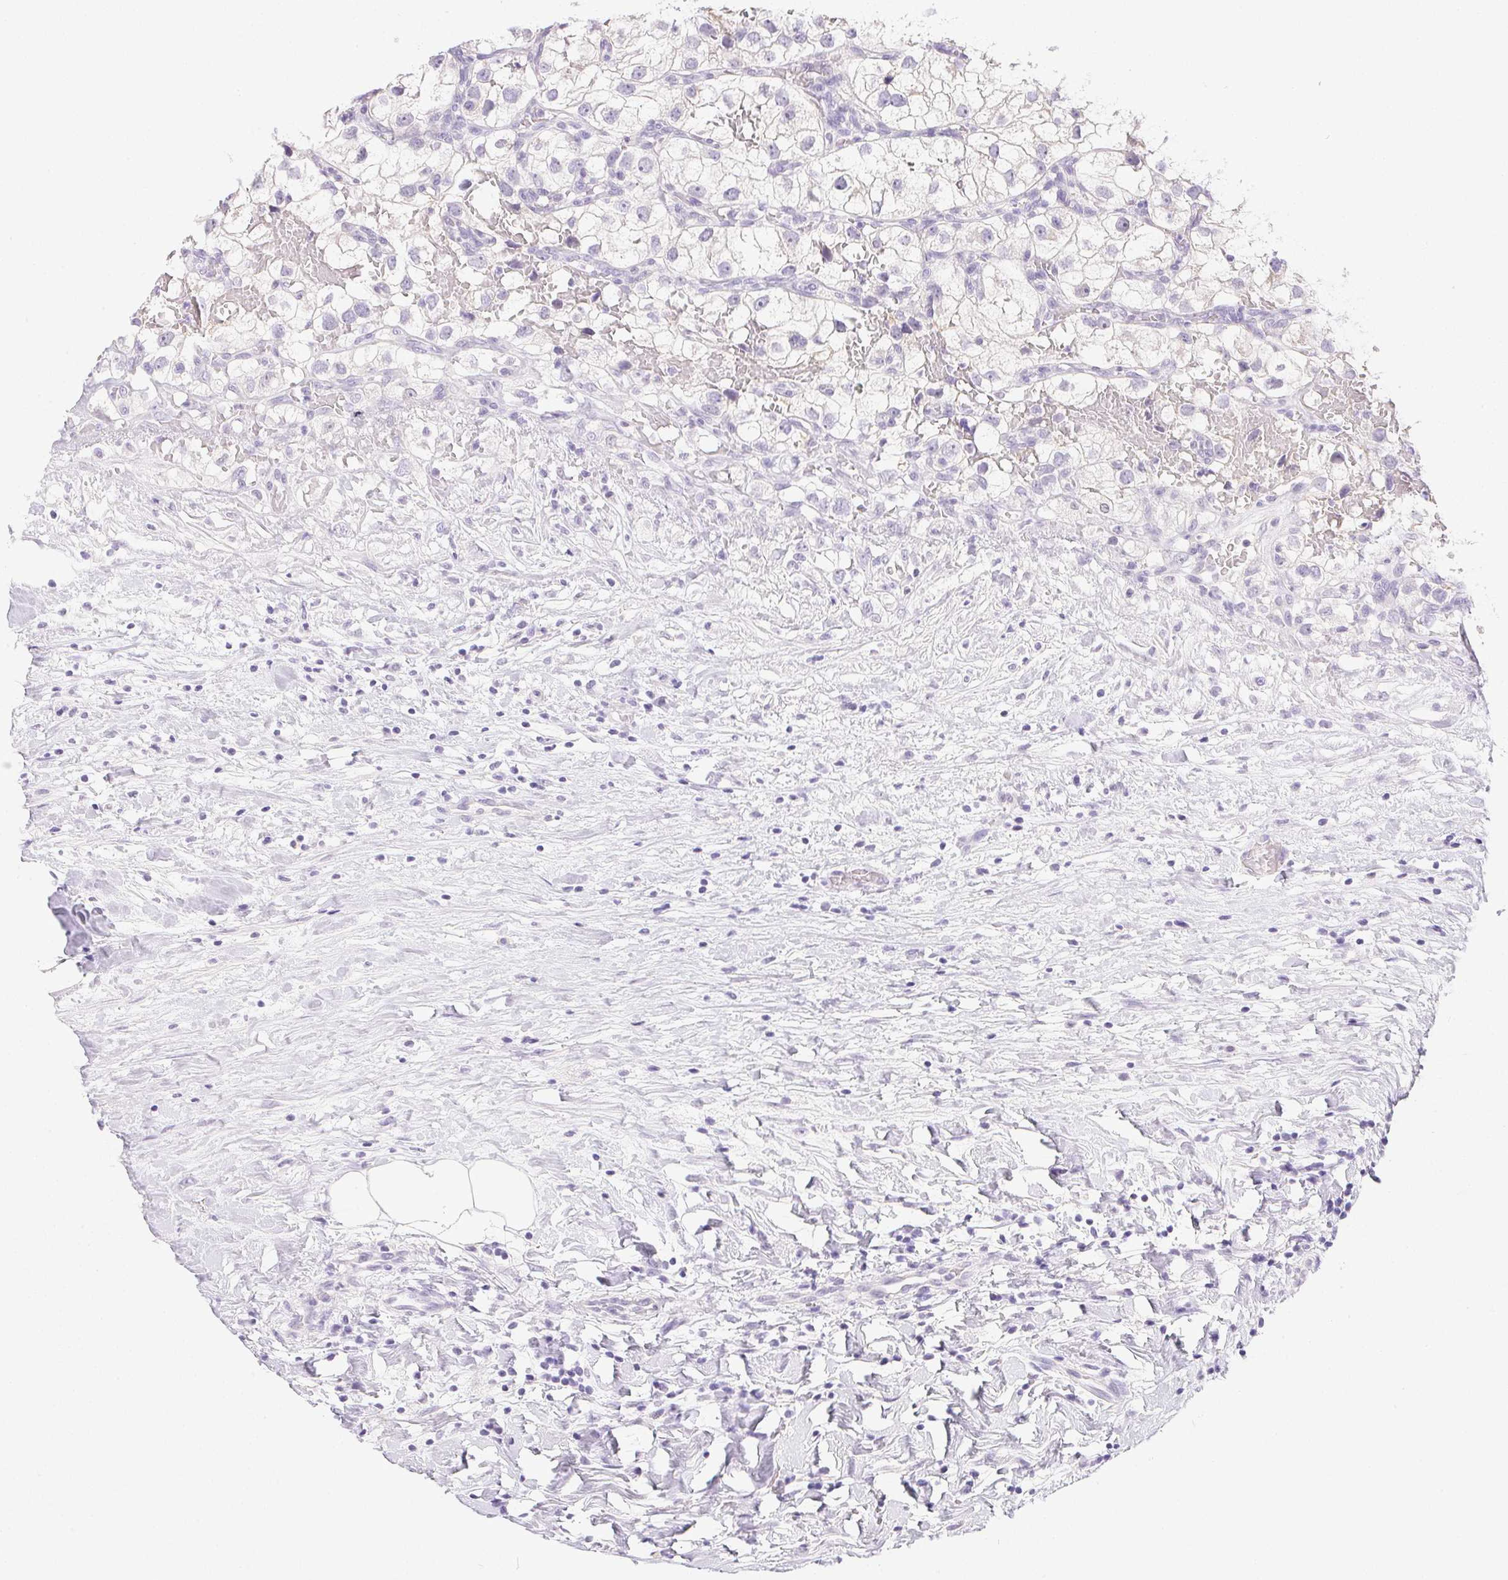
{"staining": {"intensity": "negative", "quantity": "none", "location": "none"}, "tissue": "renal cancer", "cell_type": "Tumor cells", "image_type": "cancer", "snomed": [{"axis": "morphology", "description": "Adenocarcinoma, NOS"}, {"axis": "topography", "description": "Kidney"}], "caption": "A histopathology image of human adenocarcinoma (renal) is negative for staining in tumor cells.", "gene": "PRL", "patient": {"sex": "male", "age": 59}}